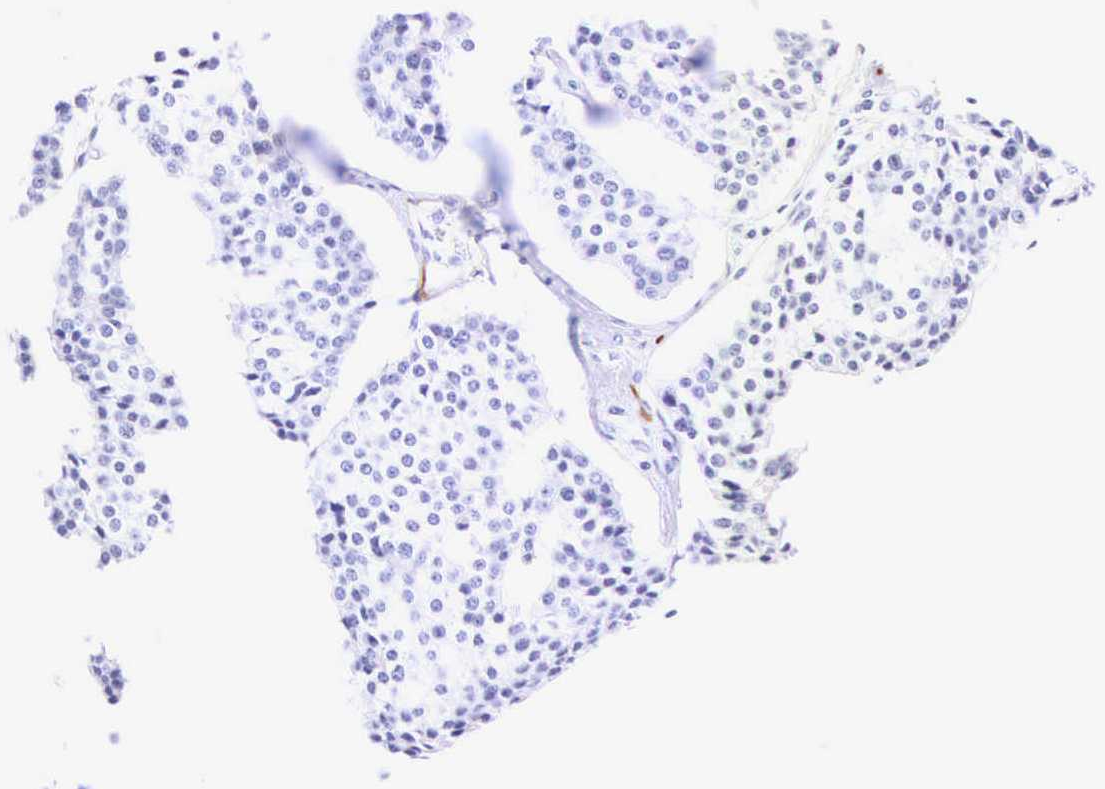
{"staining": {"intensity": "negative", "quantity": "none", "location": "none"}, "tissue": "carcinoid", "cell_type": "Tumor cells", "image_type": "cancer", "snomed": [{"axis": "morphology", "description": "Carcinoid, malignant, NOS"}, {"axis": "topography", "description": "Small intestine"}], "caption": "A high-resolution histopathology image shows immunohistochemistry staining of carcinoid (malignant), which exhibits no significant staining in tumor cells. (Immunohistochemistry, brightfield microscopy, high magnification).", "gene": "CALD1", "patient": {"sex": "male", "age": 63}}